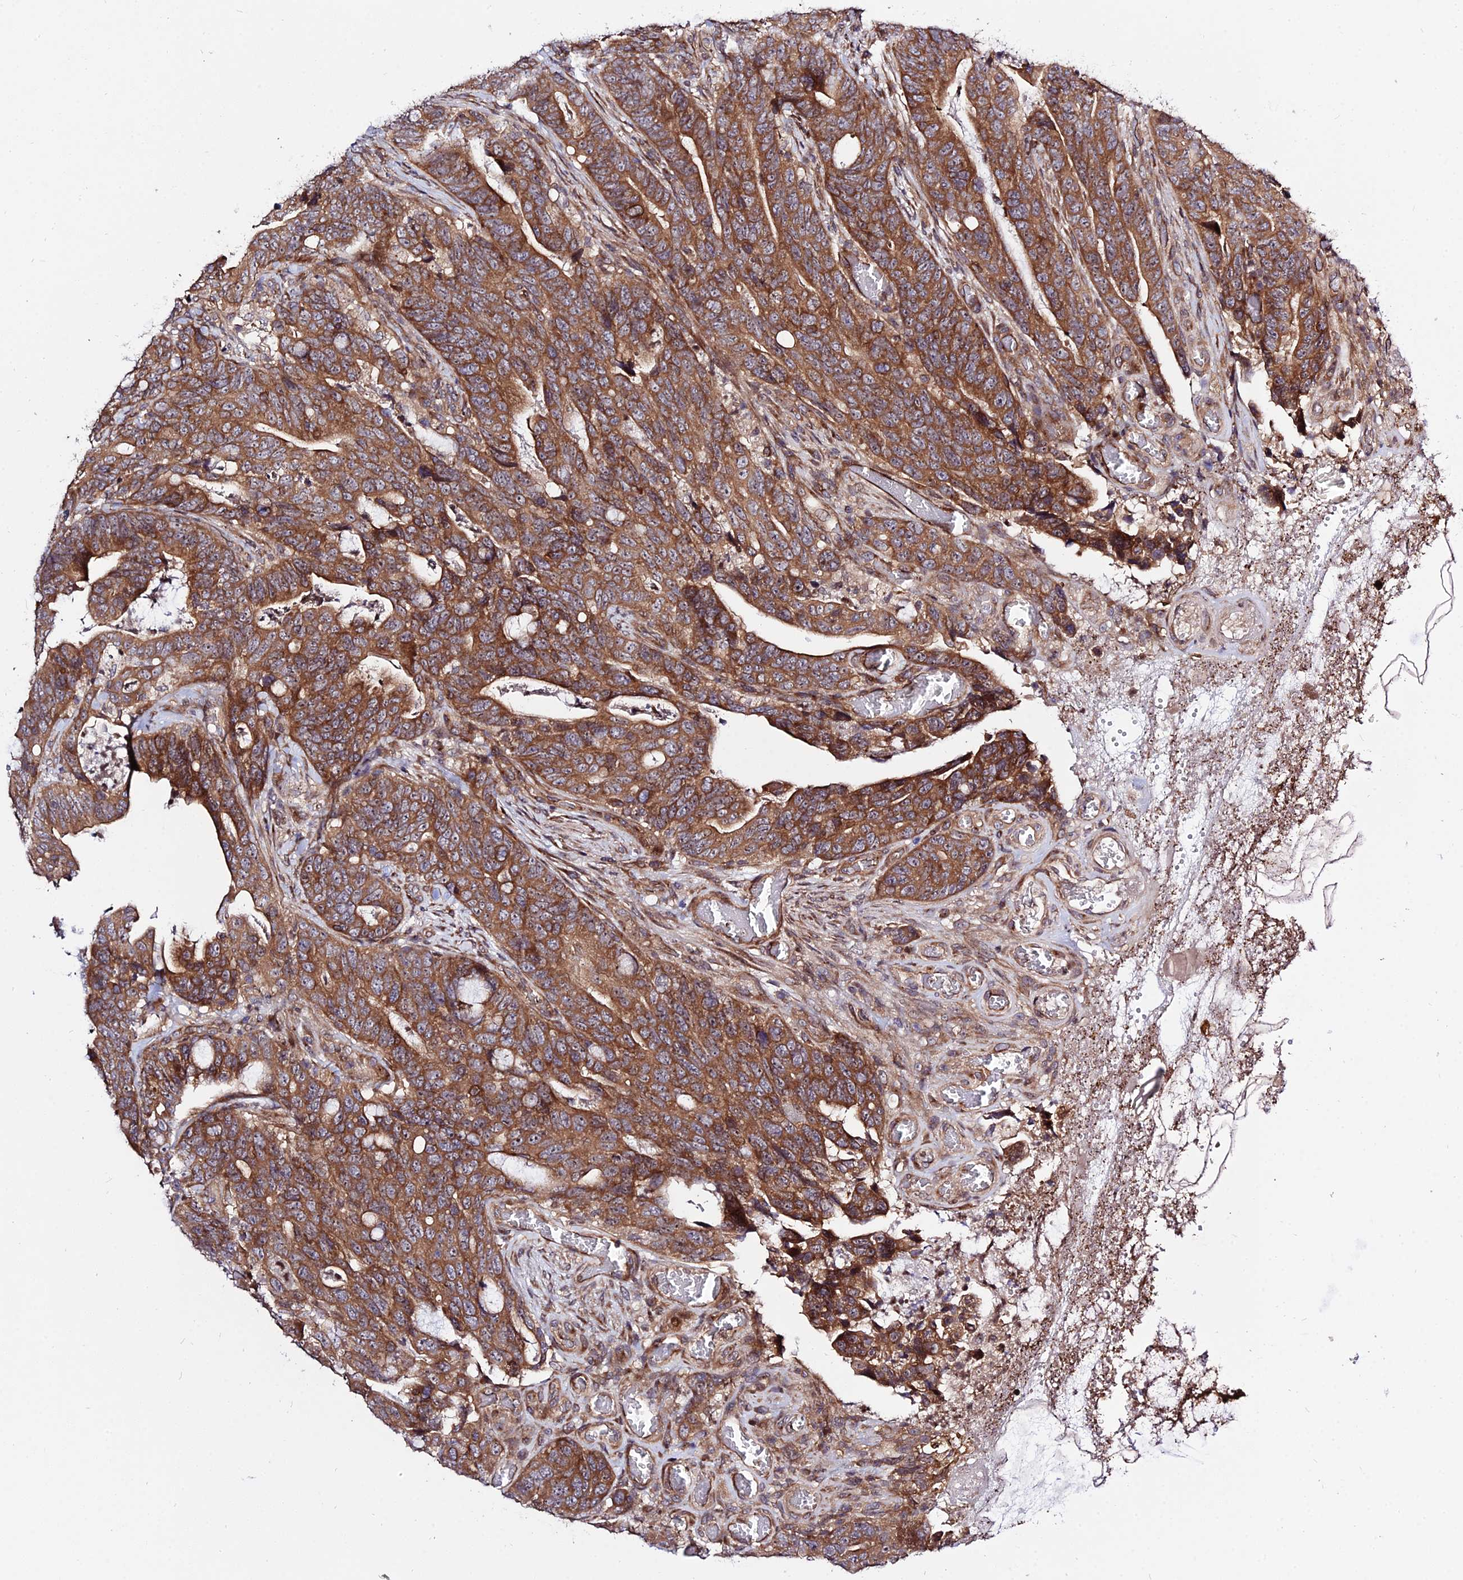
{"staining": {"intensity": "strong", "quantity": ">75%", "location": "cytoplasmic/membranous"}, "tissue": "colorectal cancer", "cell_type": "Tumor cells", "image_type": "cancer", "snomed": [{"axis": "morphology", "description": "Adenocarcinoma, NOS"}, {"axis": "topography", "description": "Colon"}], "caption": "Immunohistochemical staining of human colorectal cancer exhibits high levels of strong cytoplasmic/membranous expression in about >75% of tumor cells.", "gene": "SMG6", "patient": {"sex": "female", "age": 82}}